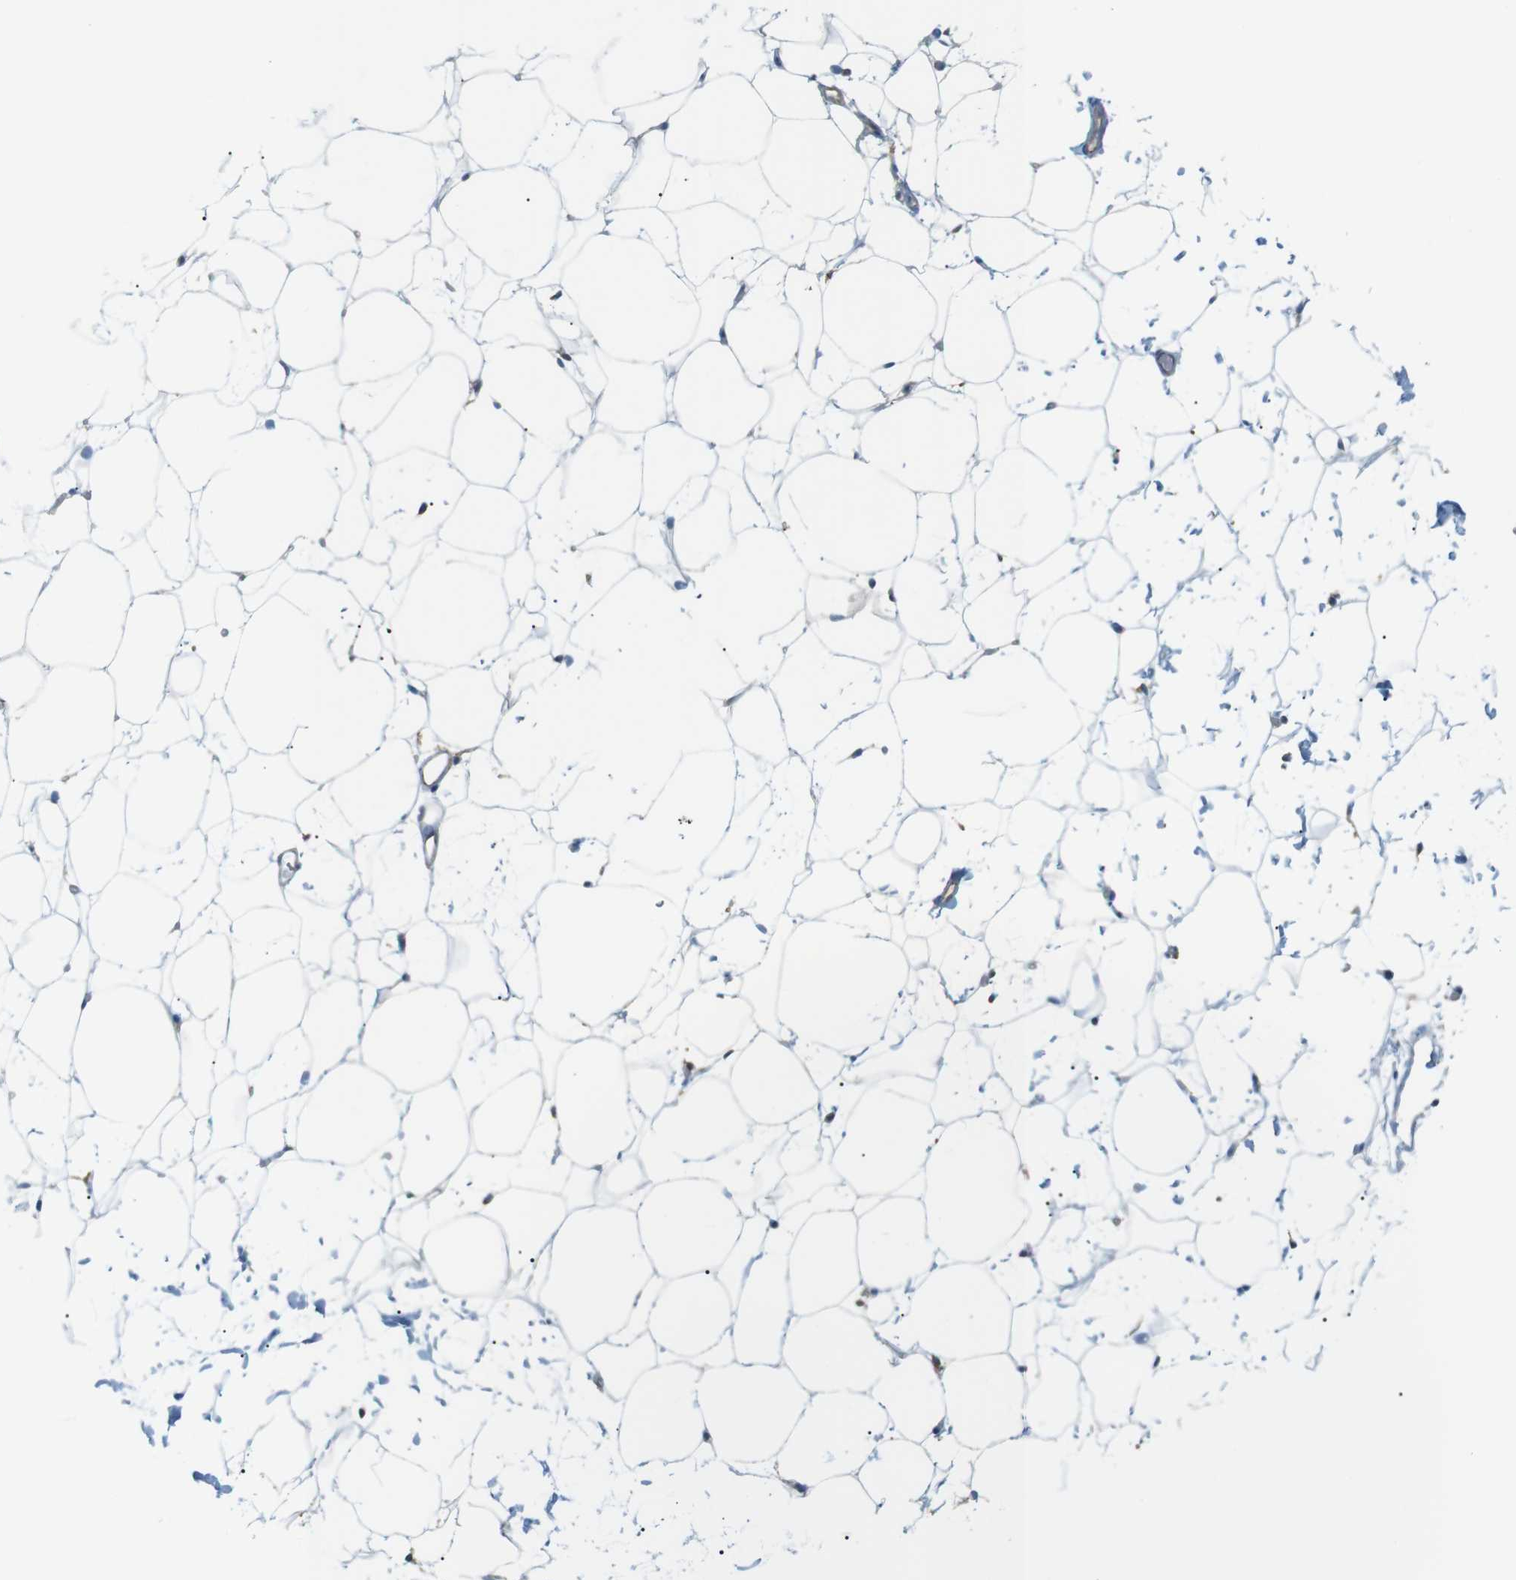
{"staining": {"intensity": "moderate", "quantity": "<25%", "location": "cytoplasmic/membranous"}, "tissue": "adipose tissue", "cell_type": "Adipocytes", "image_type": "normal", "snomed": [{"axis": "morphology", "description": "Normal tissue, NOS"}, {"axis": "topography", "description": "Breast"}, {"axis": "topography", "description": "Soft tissue"}], "caption": "Immunohistochemical staining of normal adipose tissue reveals low levels of moderate cytoplasmic/membranous positivity in about <25% of adipocytes. The staining was performed using DAB to visualize the protein expression in brown, while the nuclei were stained in blue with hematoxylin (Magnification: 20x).", "gene": "PEPD", "patient": {"sex": "female", "age": 75}}